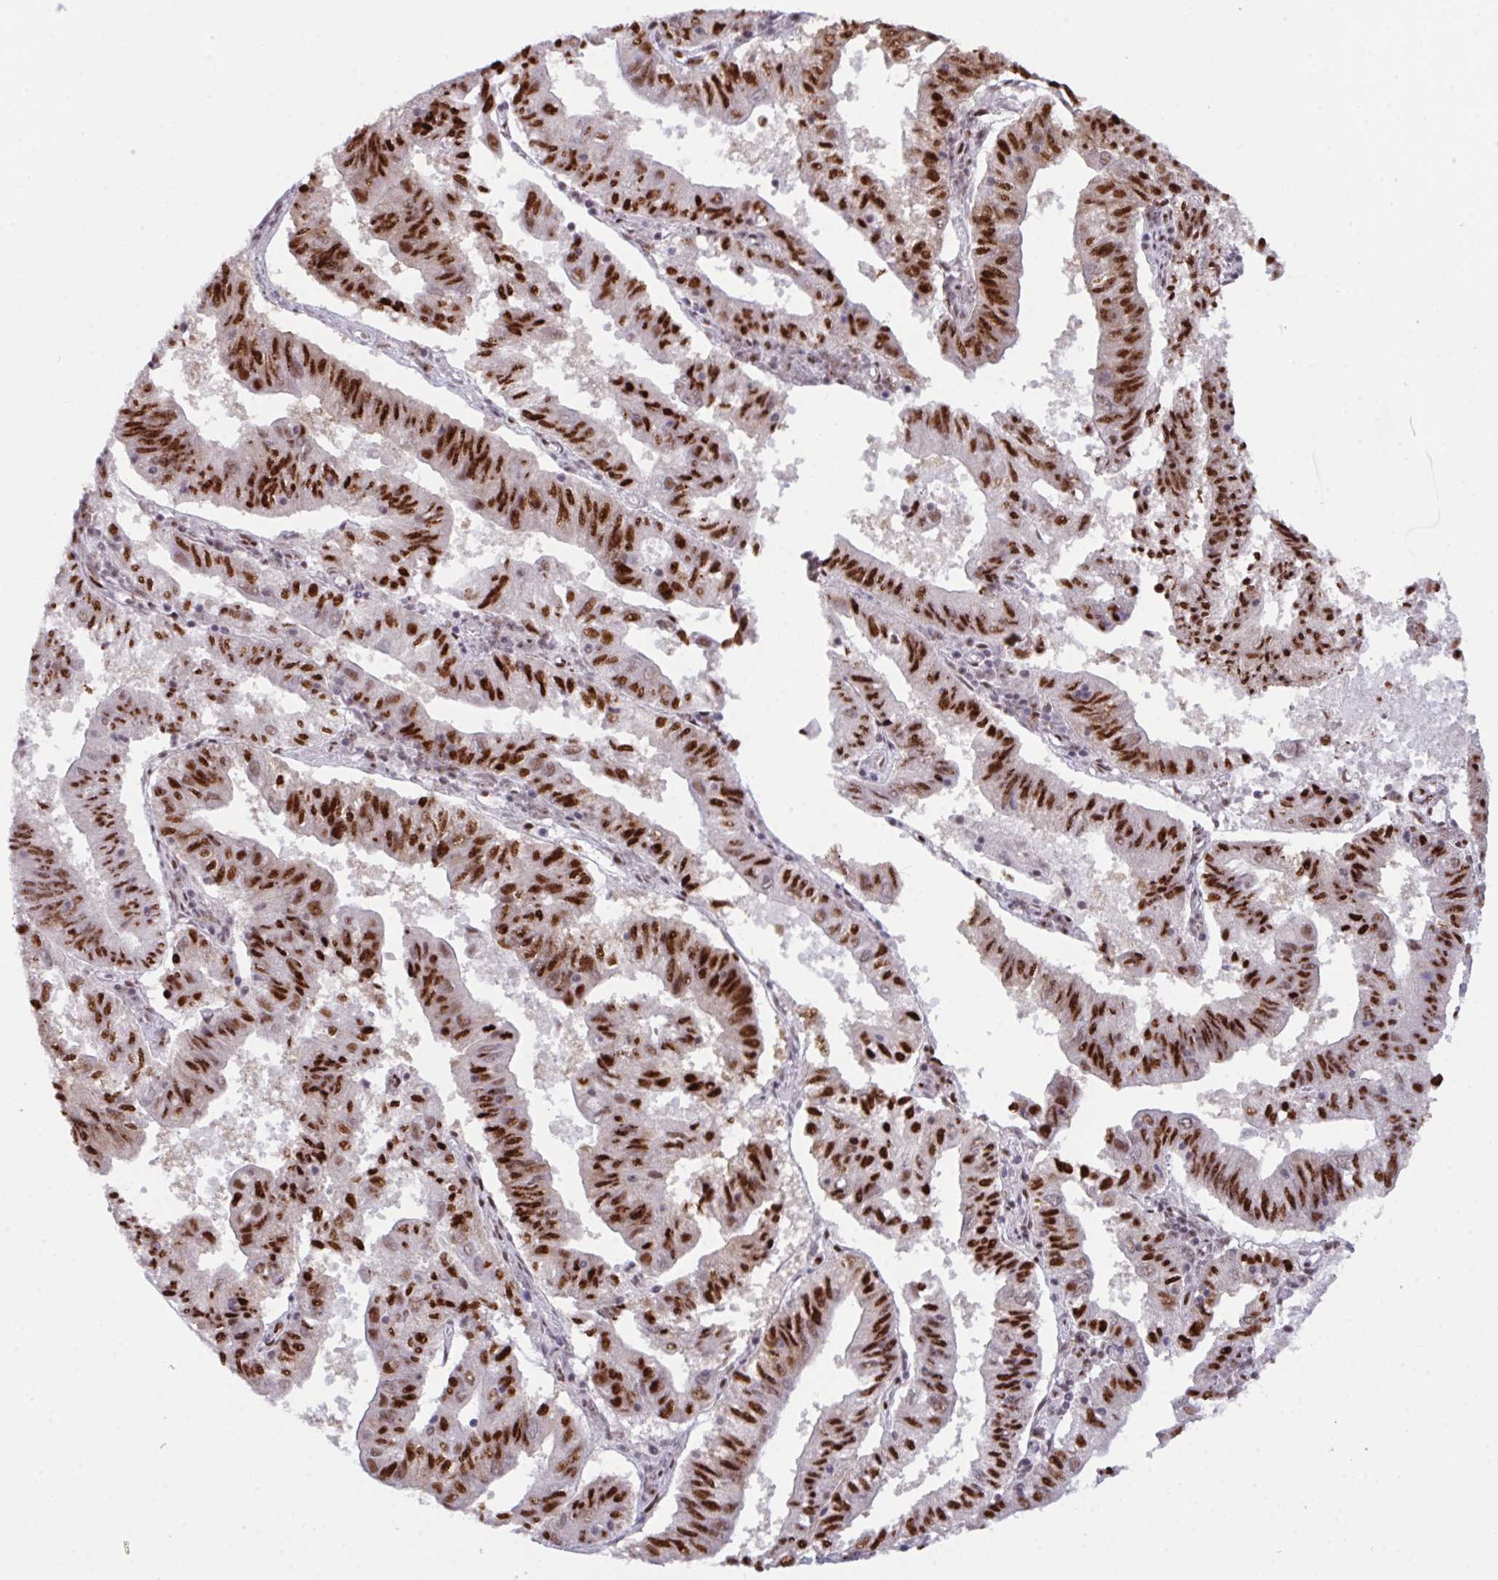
{"staining": {"intensity": "strong", "quantity": ">75%", "location": "nuclear"}, "tissue": "endometrial cancer", "cell_type": "Tumor cells", "image_type": "cancer", "snomed": [{"axis": "morphology", "description": "Adenocarcinoma, NOS"}, {"axis": "topography", "description": "Endometrium"}], "caption": "Tumor cells reveal strong nuclear staining in approximately >75% of cells in endometrial cancer (adenocarcinoma).", "gene": "CLP1", "patient": {"sex": "female", "age": 82}}